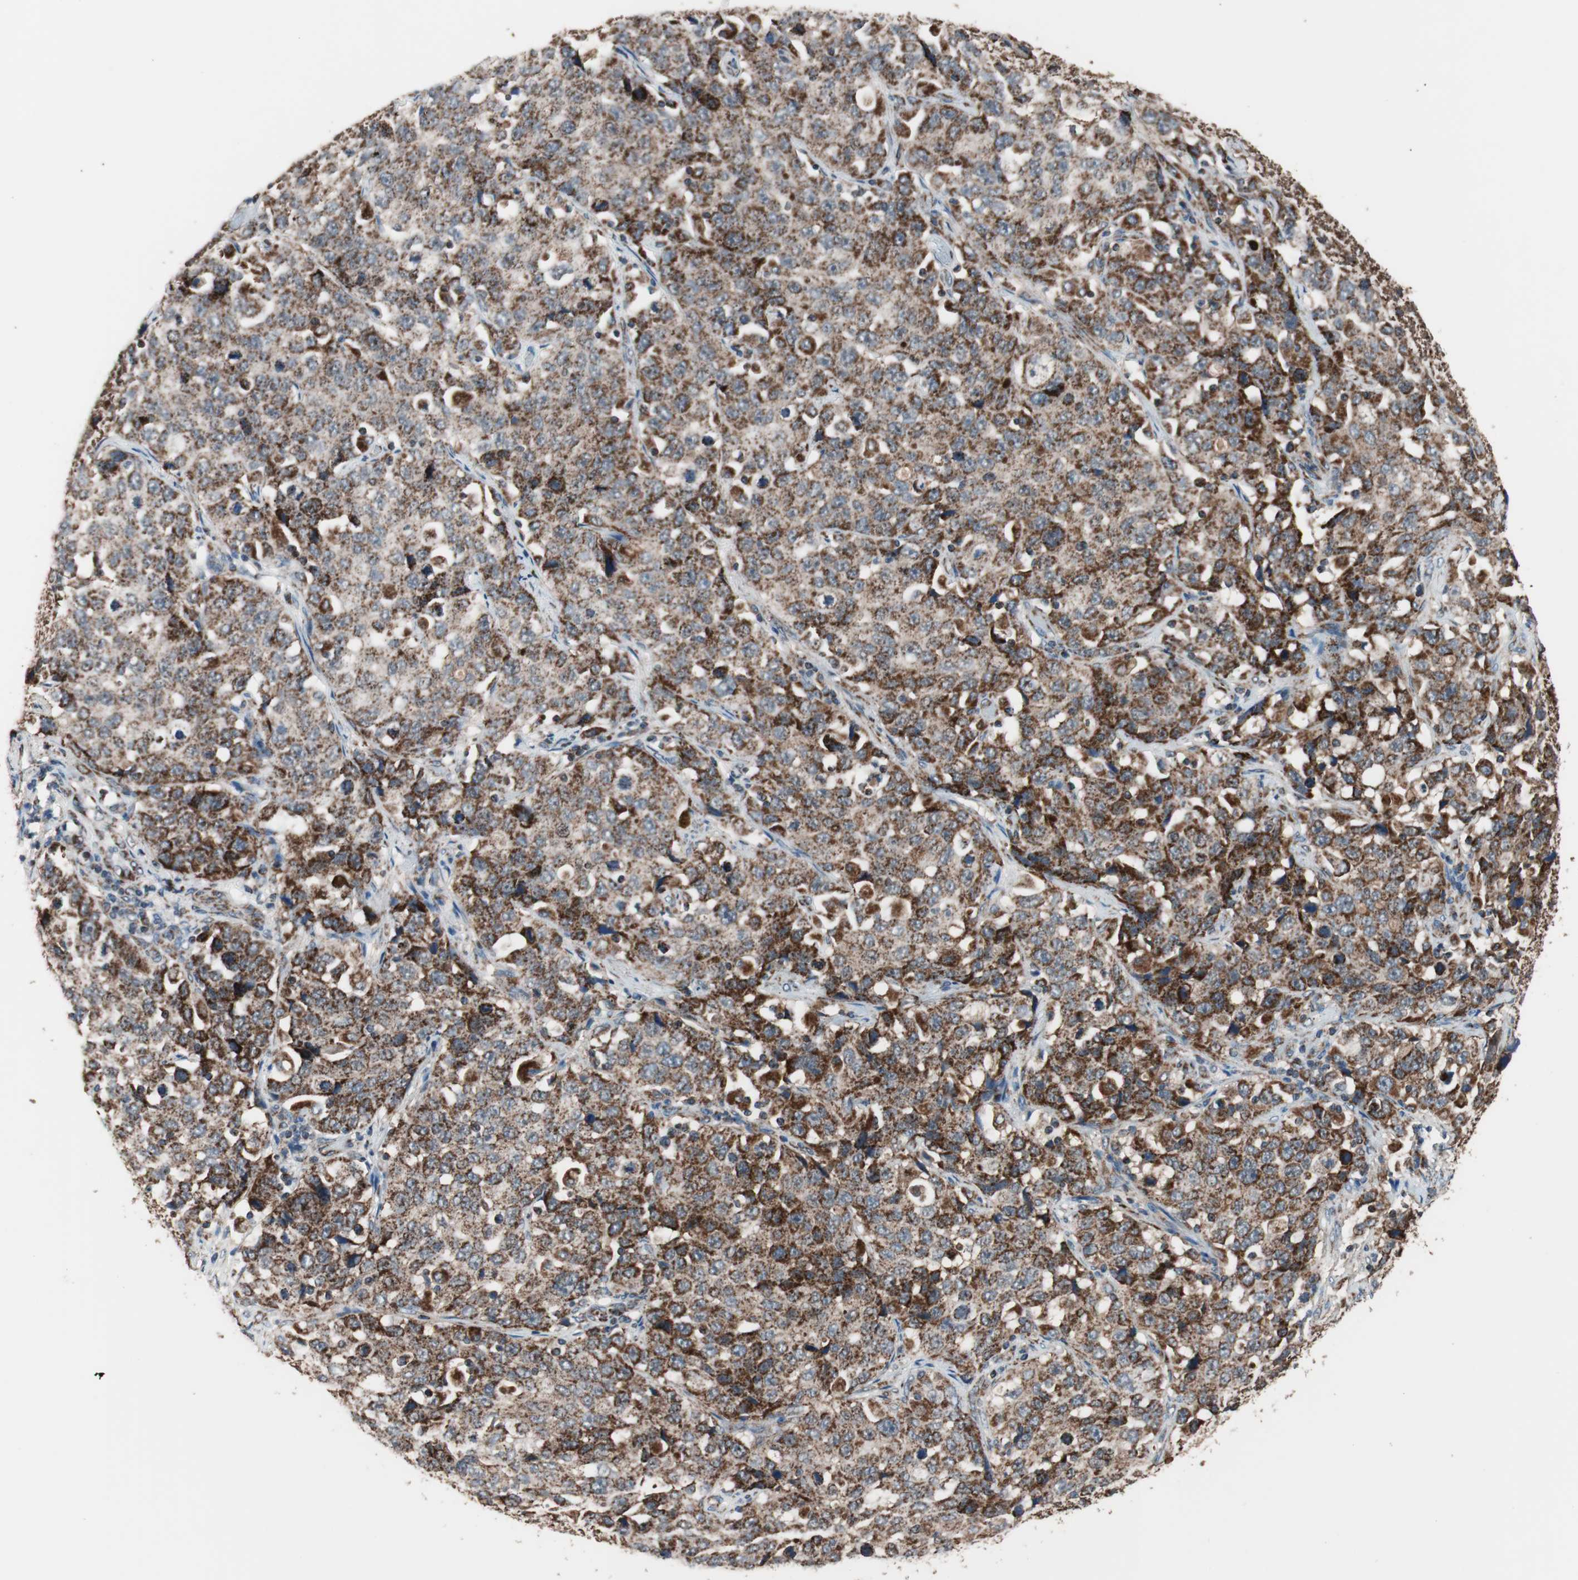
{"staining": {"intensity": "strong", "quantity": ">75%", "location": "cytoplasmic/membranous"}, "tissue": "stomach cancer", "cell_type": "Tumor cells", "image_type": "cancer", "snomed": [{"axis": "morphology", "description": "Normal tissue, NOS"}, {"axis": "morphology", "description": "Adenocarcinoma, NOS"}, {"axis": "topography", "description": "Stomach"}], "caption": "Protein staining of stomach cancer (adenocarcinoma) tissue displays strong cytoplasmic/membranous staining in about >75% of tumor cells.", "gene": "PITRM1", "patient": {"sex": "male", "age": 48}}